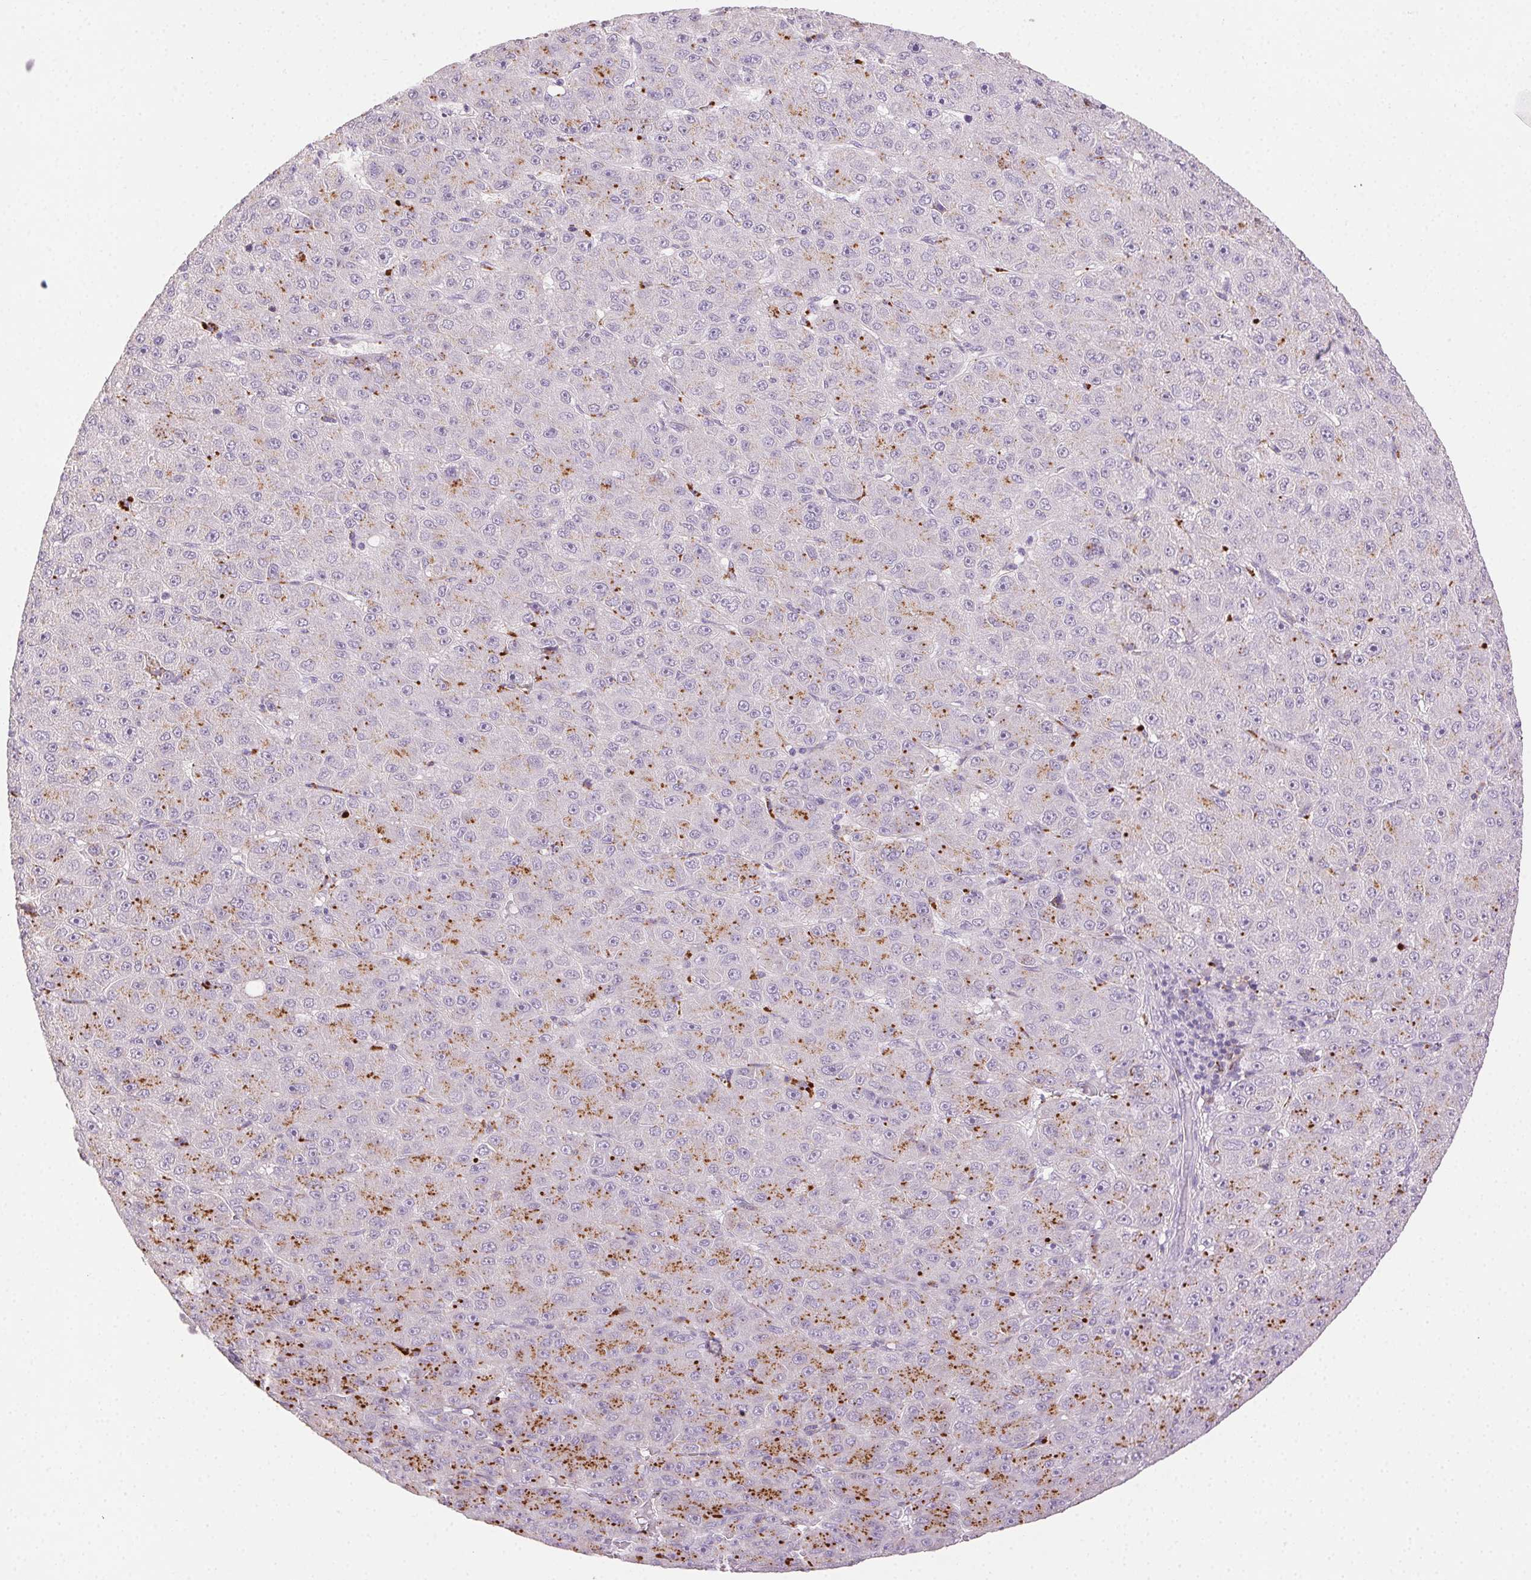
{"staining": {"intensity": "negative", "quantity": "none", "location": "none"}, "tissue": "liver cancer", "cell_type": "Tumor cells", "image_type": "cancer", "snomed": [{"axis": "morphology", "description": "Carcinoma, Hepatocellular, NOS"}, {"axis": "topography", "description": "Liver"}], "caption": "The micrograph reveals no staining of tumor cells in hepatocellular carcinoma (liver).", "gene": "AKAP5", "patient": {"sex": "male", "age": 67}}